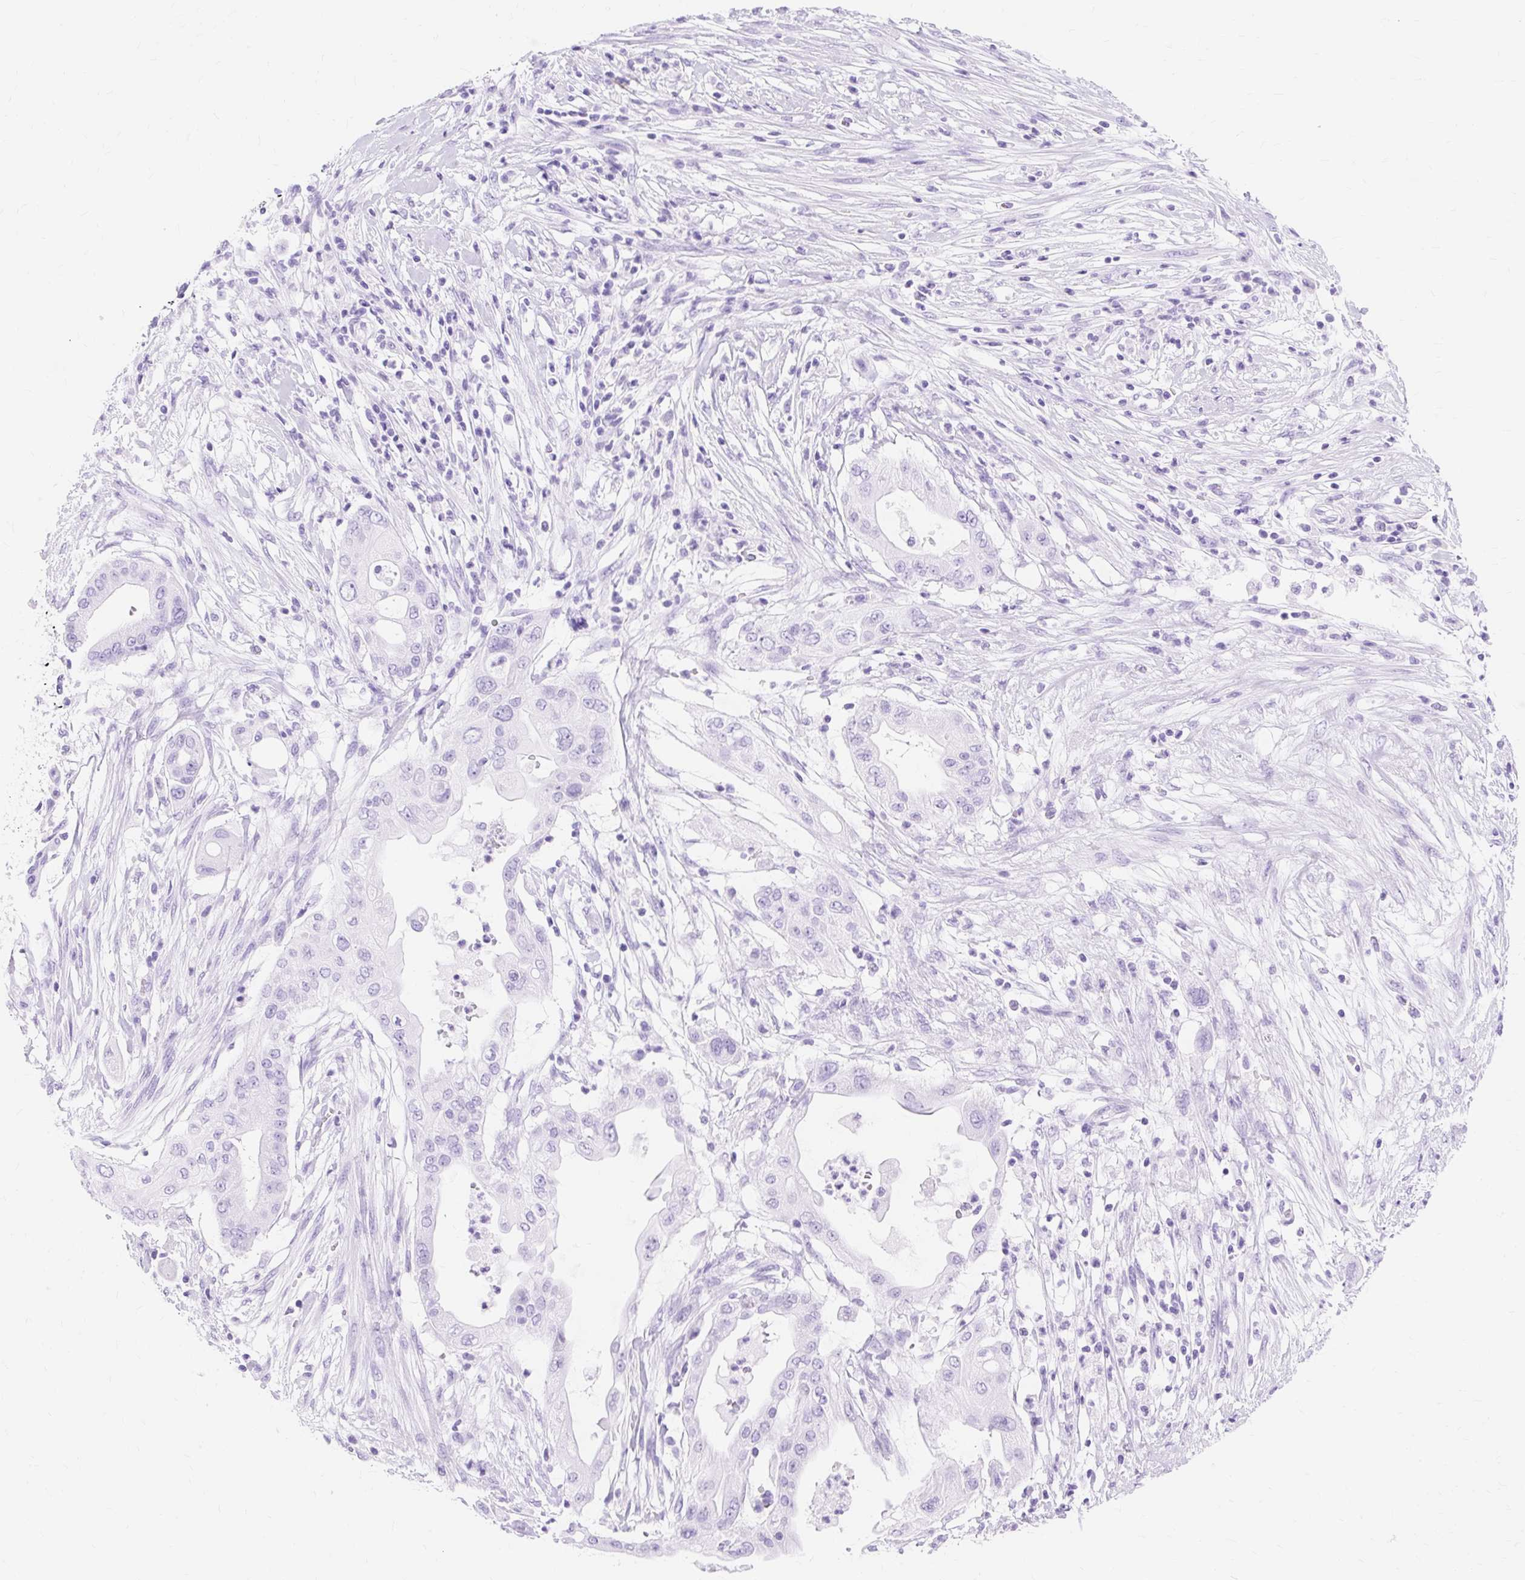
{"staining": {"intensity": "negative", "quantity": "none", "location": "none"}, "tissue": "pancreatic cancer", "cell_type": "Tumor cells", "image_type": "cancer", "snomed": [{"axis": "morphology", "description": "Adenocarcinoma, NOS"}, {"axis": "topography", "description": "Pancreas"}], "caption": "There is no significant staining in tumor cells of pancreatic cancer. Brightfield microscopy of immunohistochemistry (IHC) stained with DAB (brown) and hematoxylin (blue), captured at high magnification.", "gene": "MBP", "patient": {"sex": "male", "age": 68}}